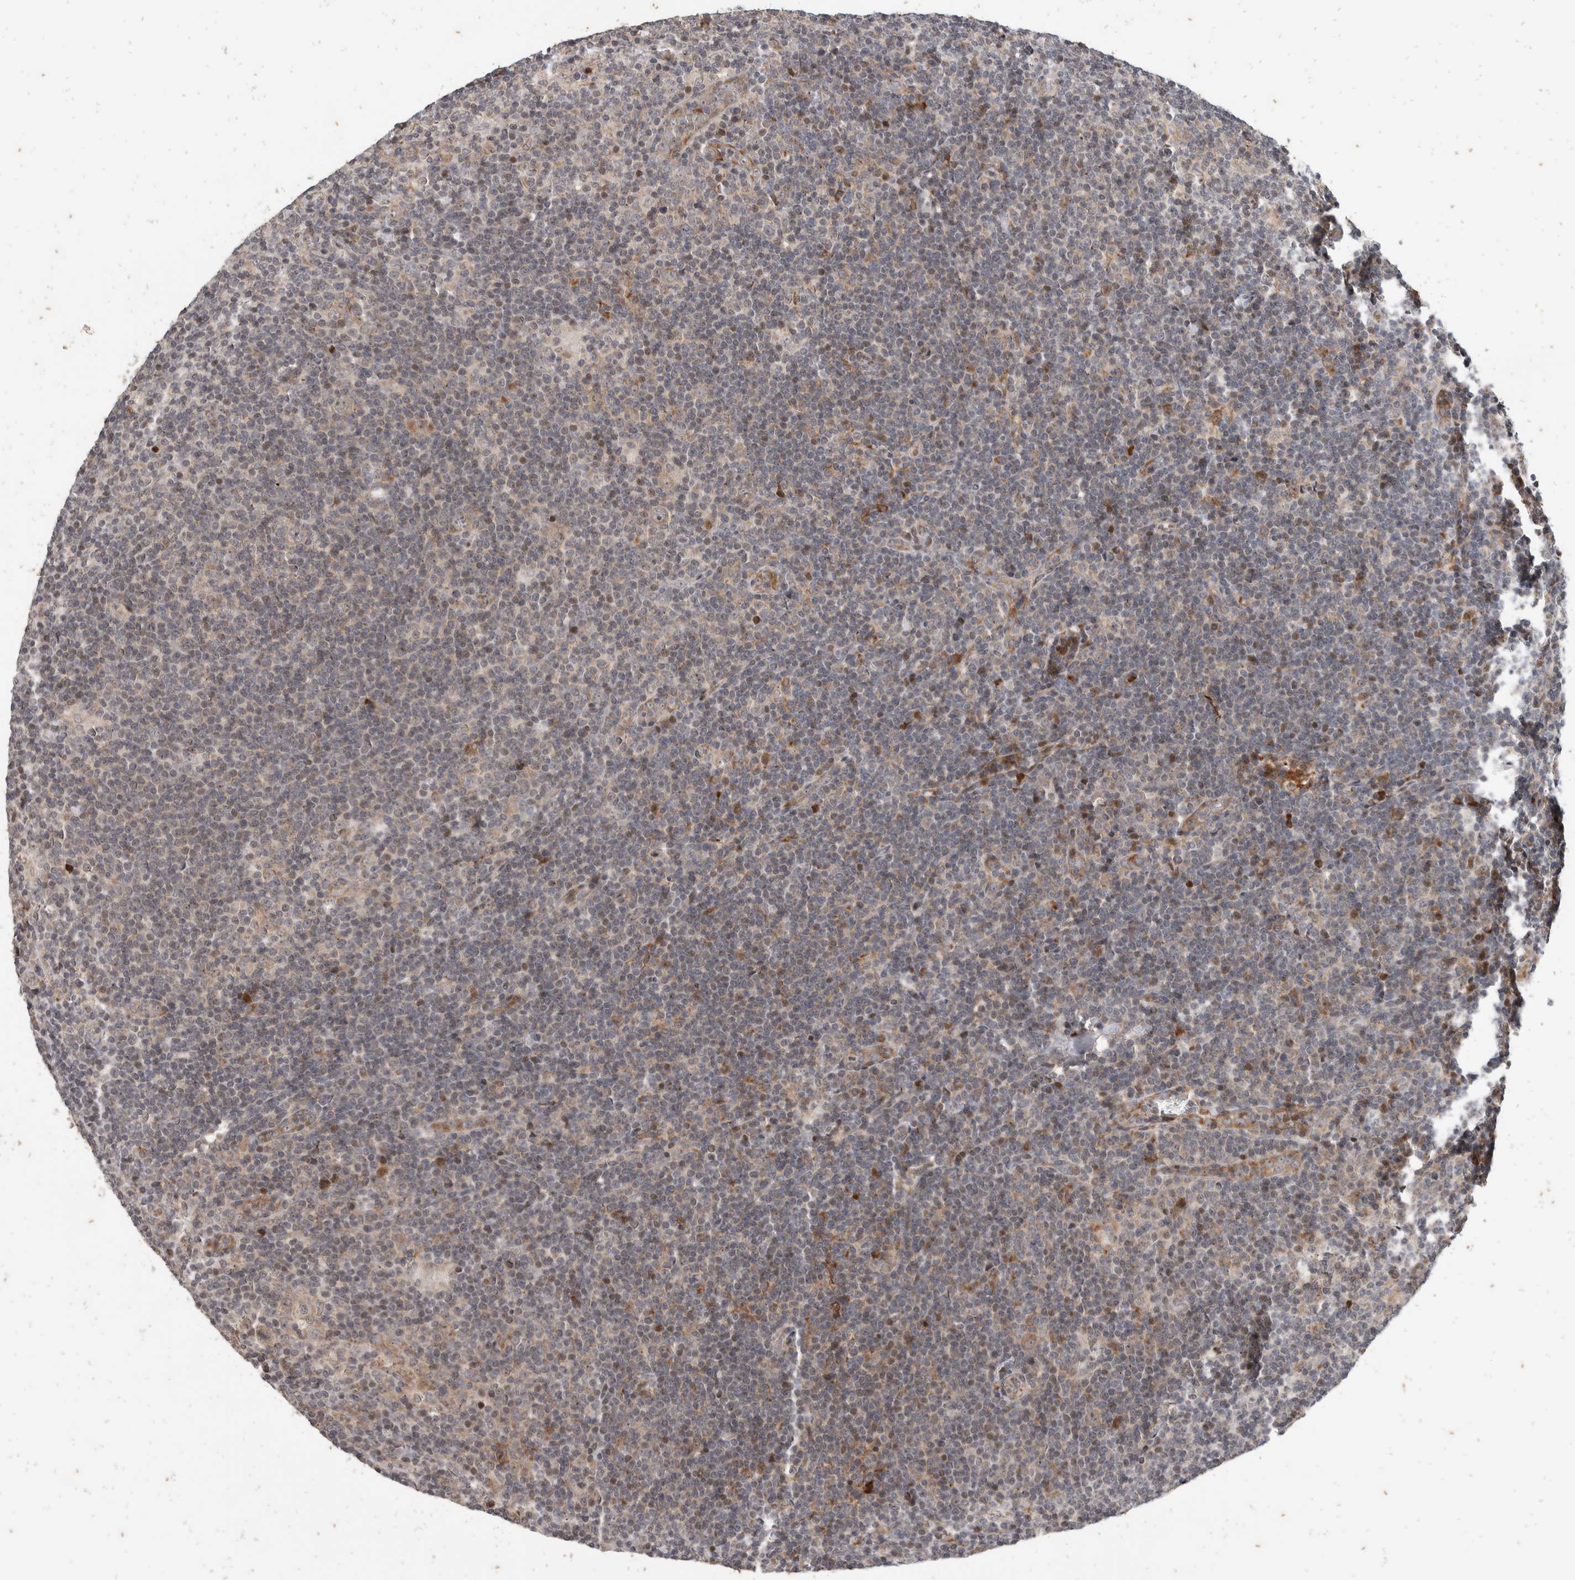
{"staining": {"intensity": "weak", "quantity": "25%-75%", "location": "nuclear"}, "tissue": "lymphoma", "cell_type": "Tumor cells", "image_type": "cancer", "snomed": [{"axis": "morphology", "description": "Hodgkin's disease, NOS"}, {"axis": "topography", "description": "Lymph node"}], "caption": "Protein staining reveals weak nuclear positivity in about 25%-75% of tumor cells in Hodgkin's disease.", "gene": "ATXN7L1", "patient": {"sex": "female", "age": 57}}